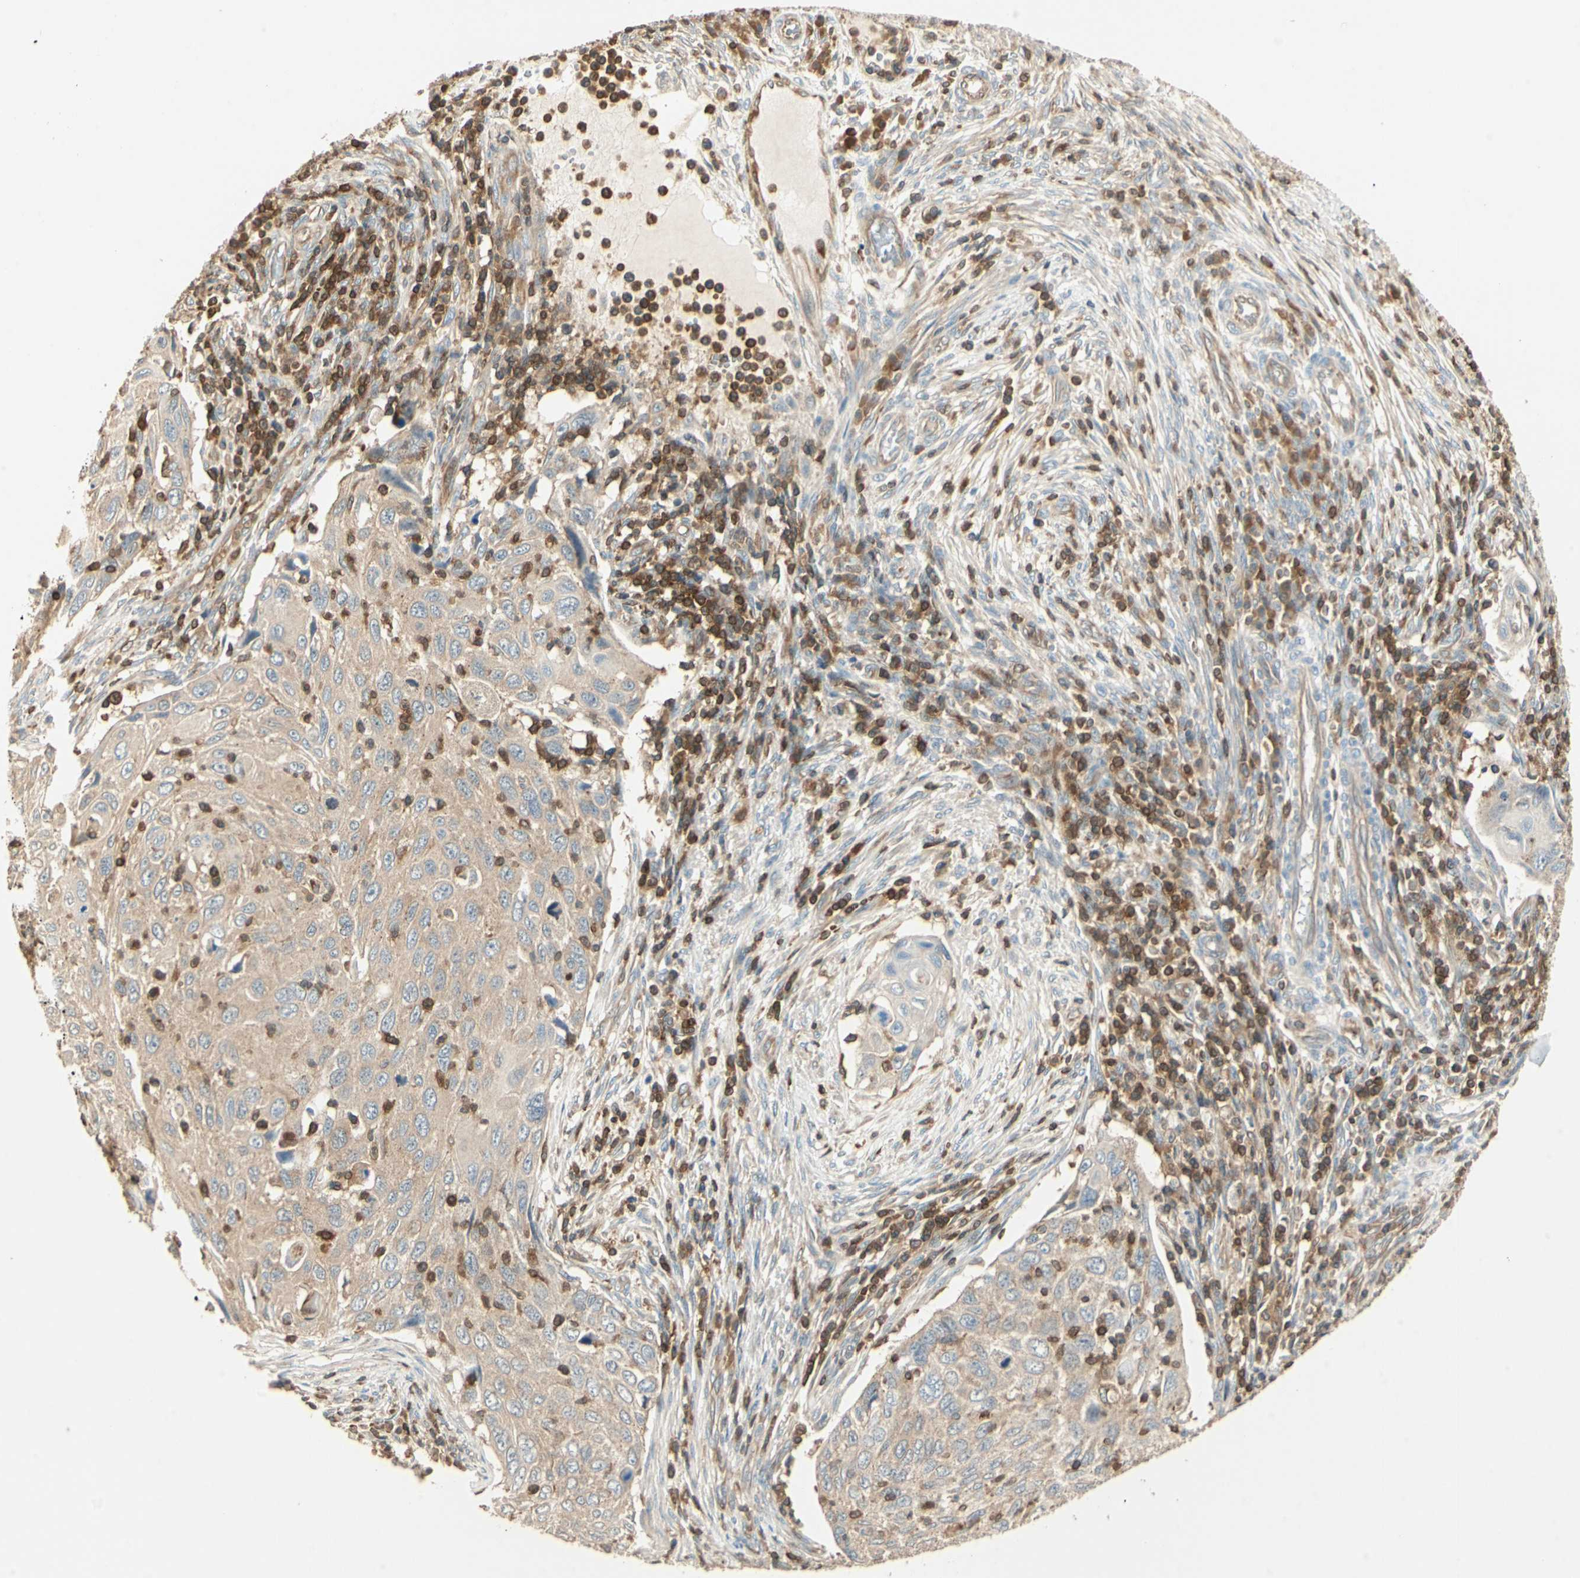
{"staining": {"intensity": "weak", "quantity": ">75%", "location": "cytoplasmic/membranous"}, "tissue": "cervical cancer", "cell_type": "Tumor cells", "image_type": "cancer", "snomed": [{"axis": "morphology", "description": "Squamous cell carcinoma, NOS"}, {"axis": "topography", "description": "Cervix"}], "caption": "Squamous cell carcinoma (cervical) tissue reveals weak cytoplasmic/membranous positivity in approximately >75% of tumor cells, visualized by immunohistochemistry. (Brightfield microscopy of DAB IHC at high magnification).", "gene": "CRLF3", "patient": {"sex": "female", "age": 70}}